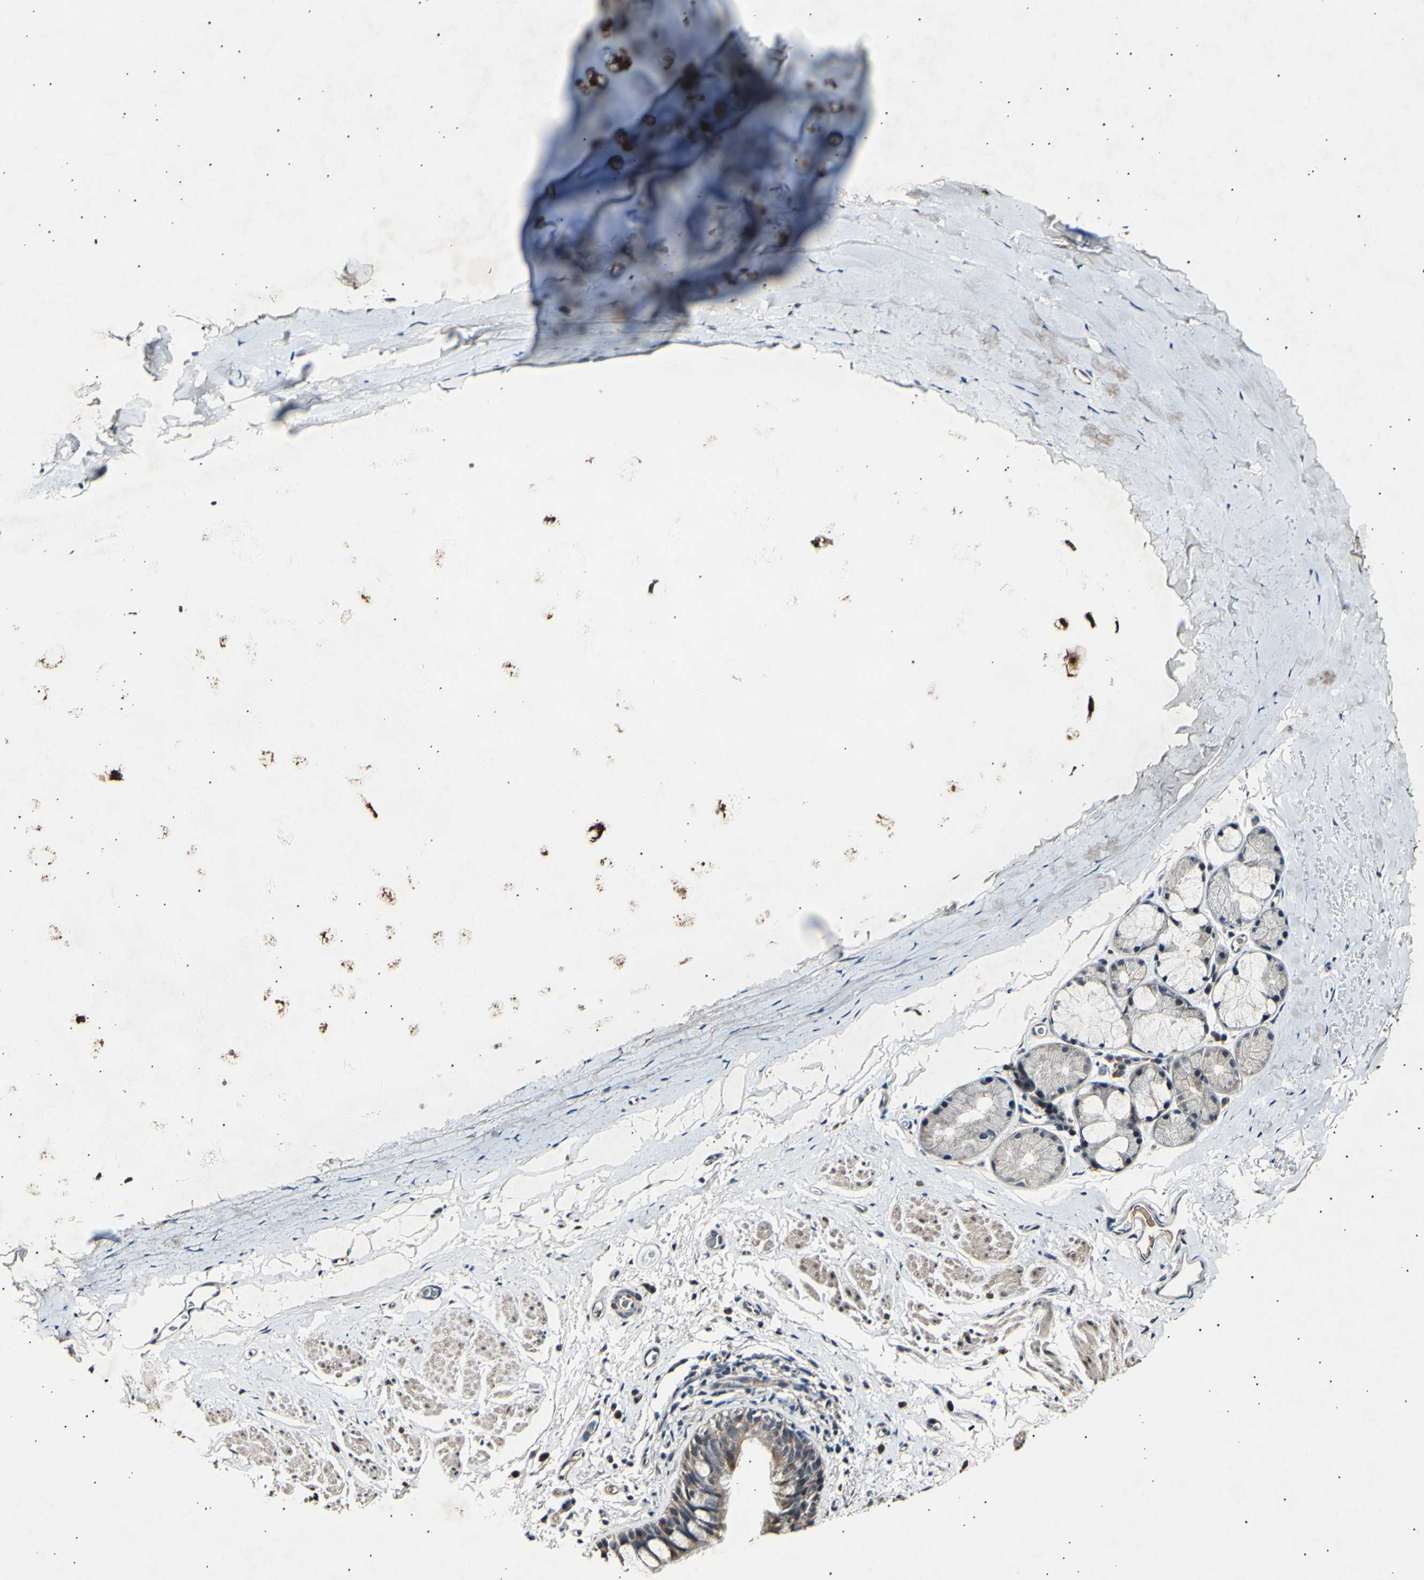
{"staining": {"intensity": "moderate", "quantity": ">75%", "location": "cytoplasmic/membranous"}, "tissue": "bronchus", "cell_type": "Respiratory epithelial cells", "image_type": "normal", "snomed": [{"axis": "morphology", "description": "Normal tissue, NOS"}, {"axis": "morphology", "description": "Malignant melanoma, Metastatic site"}, {"axis": "topography", "description": "Bronchus"}, {"axis": "topography", "description": "Lung"}], "caption": "Protein staining by immunohistochemistry (IHC) demonstrates moderate cytoplasmic/membranous positivity in approximately >75% of respiratory epithelial cells in benign bronchus. The staining is performed using DAB brown chromogen to label protein expression. The nuclei are counter-stained blue using hematoxylin.", "gene": "ADCY3", "patient": {"sex": "male", "age": 64}}